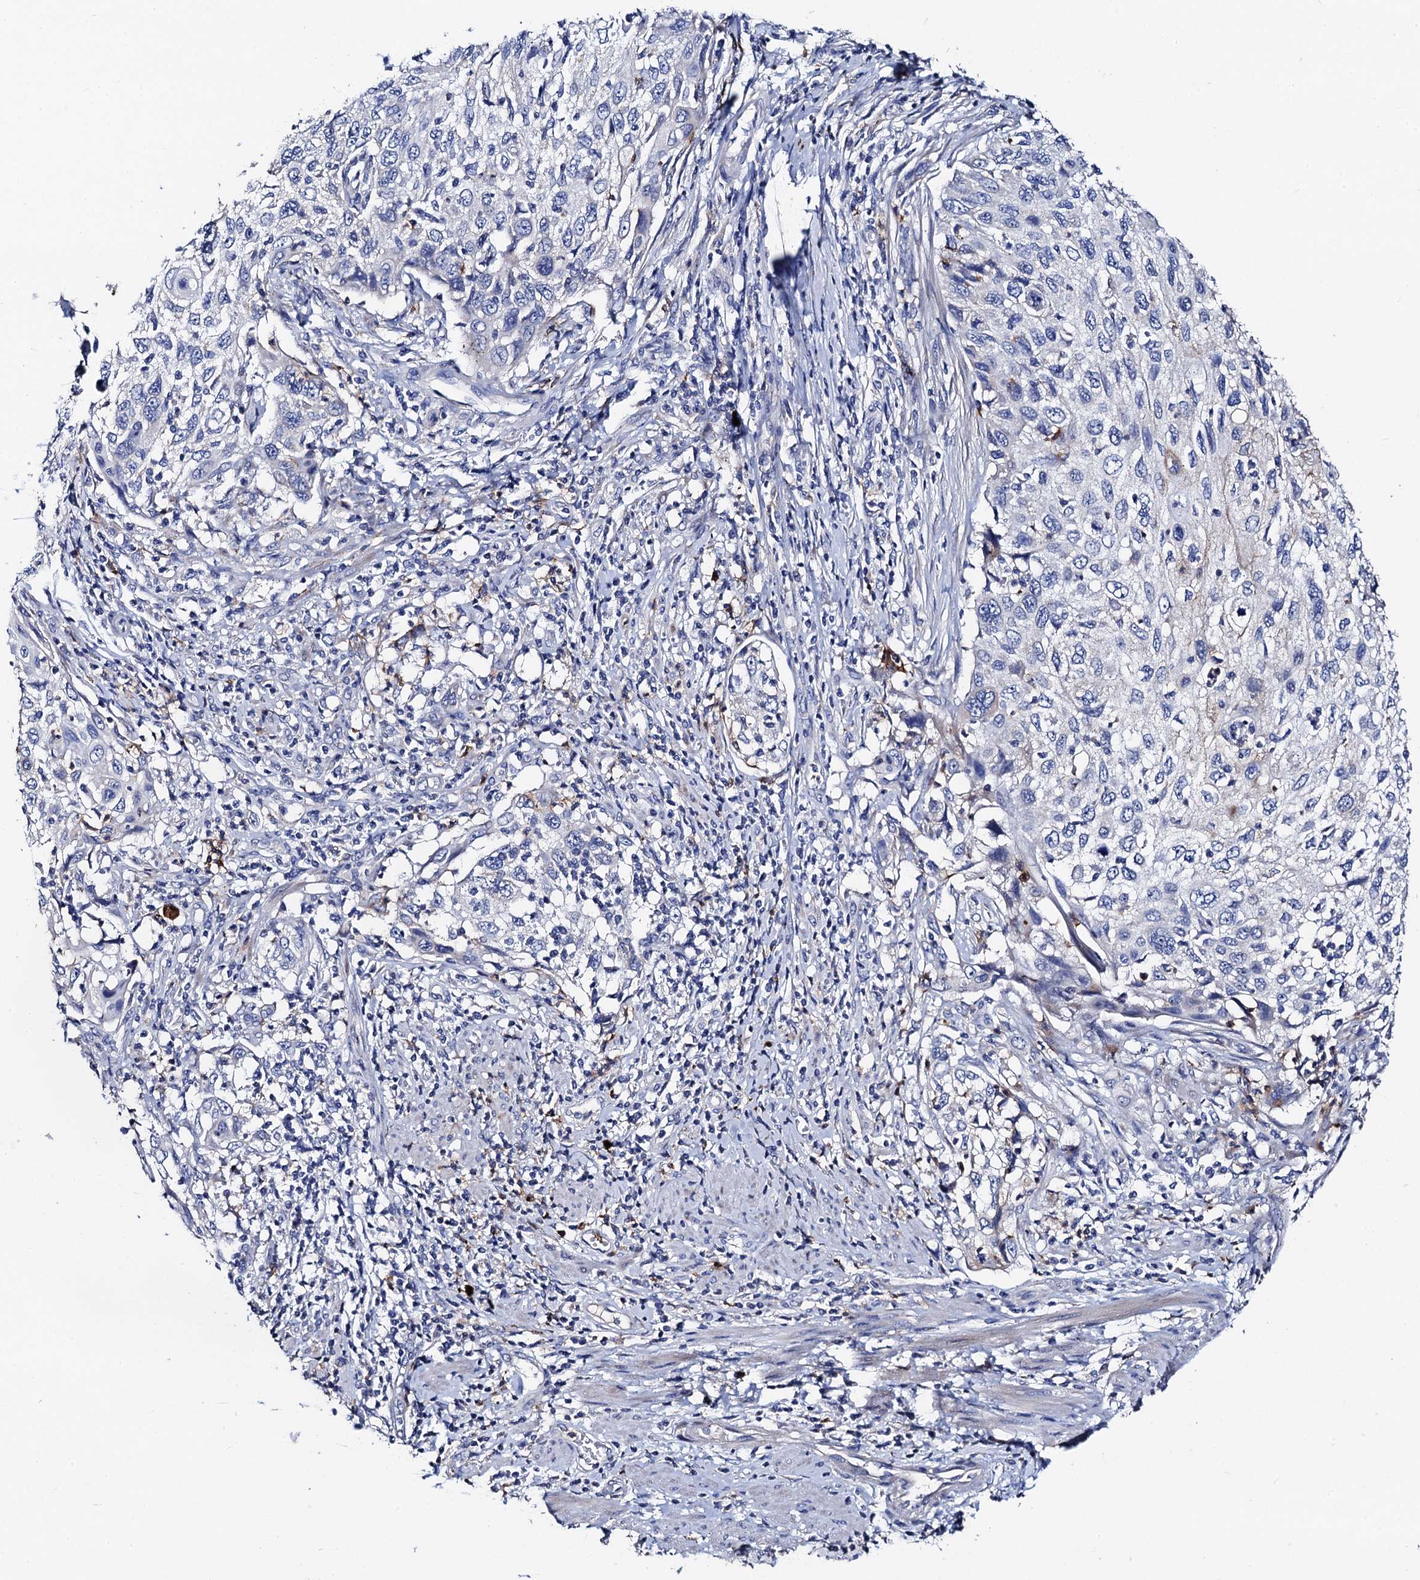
{"staining": {"intensity": "moderate", "quantity": "<25%", "location": "cytoplasmic/membranous"}, "tissue": "cervical cancer", "cell_type": "Tumor cells", "image_type": "cancer", "snomed": [{"axis": "morphology", "description": "Squamous cell carcinoma, NOS"}, {"axis": "topography", "description": "Cervix"}], "caption": "Immunohistochemical staining of cervical squamous cell carcinoma exhibits low levels of moderate cytoplasmic/membranous positivity in approximately <25% of tumor cells.", "gene": "FREM3", "patient": {"sex": "female", "age": 70}}